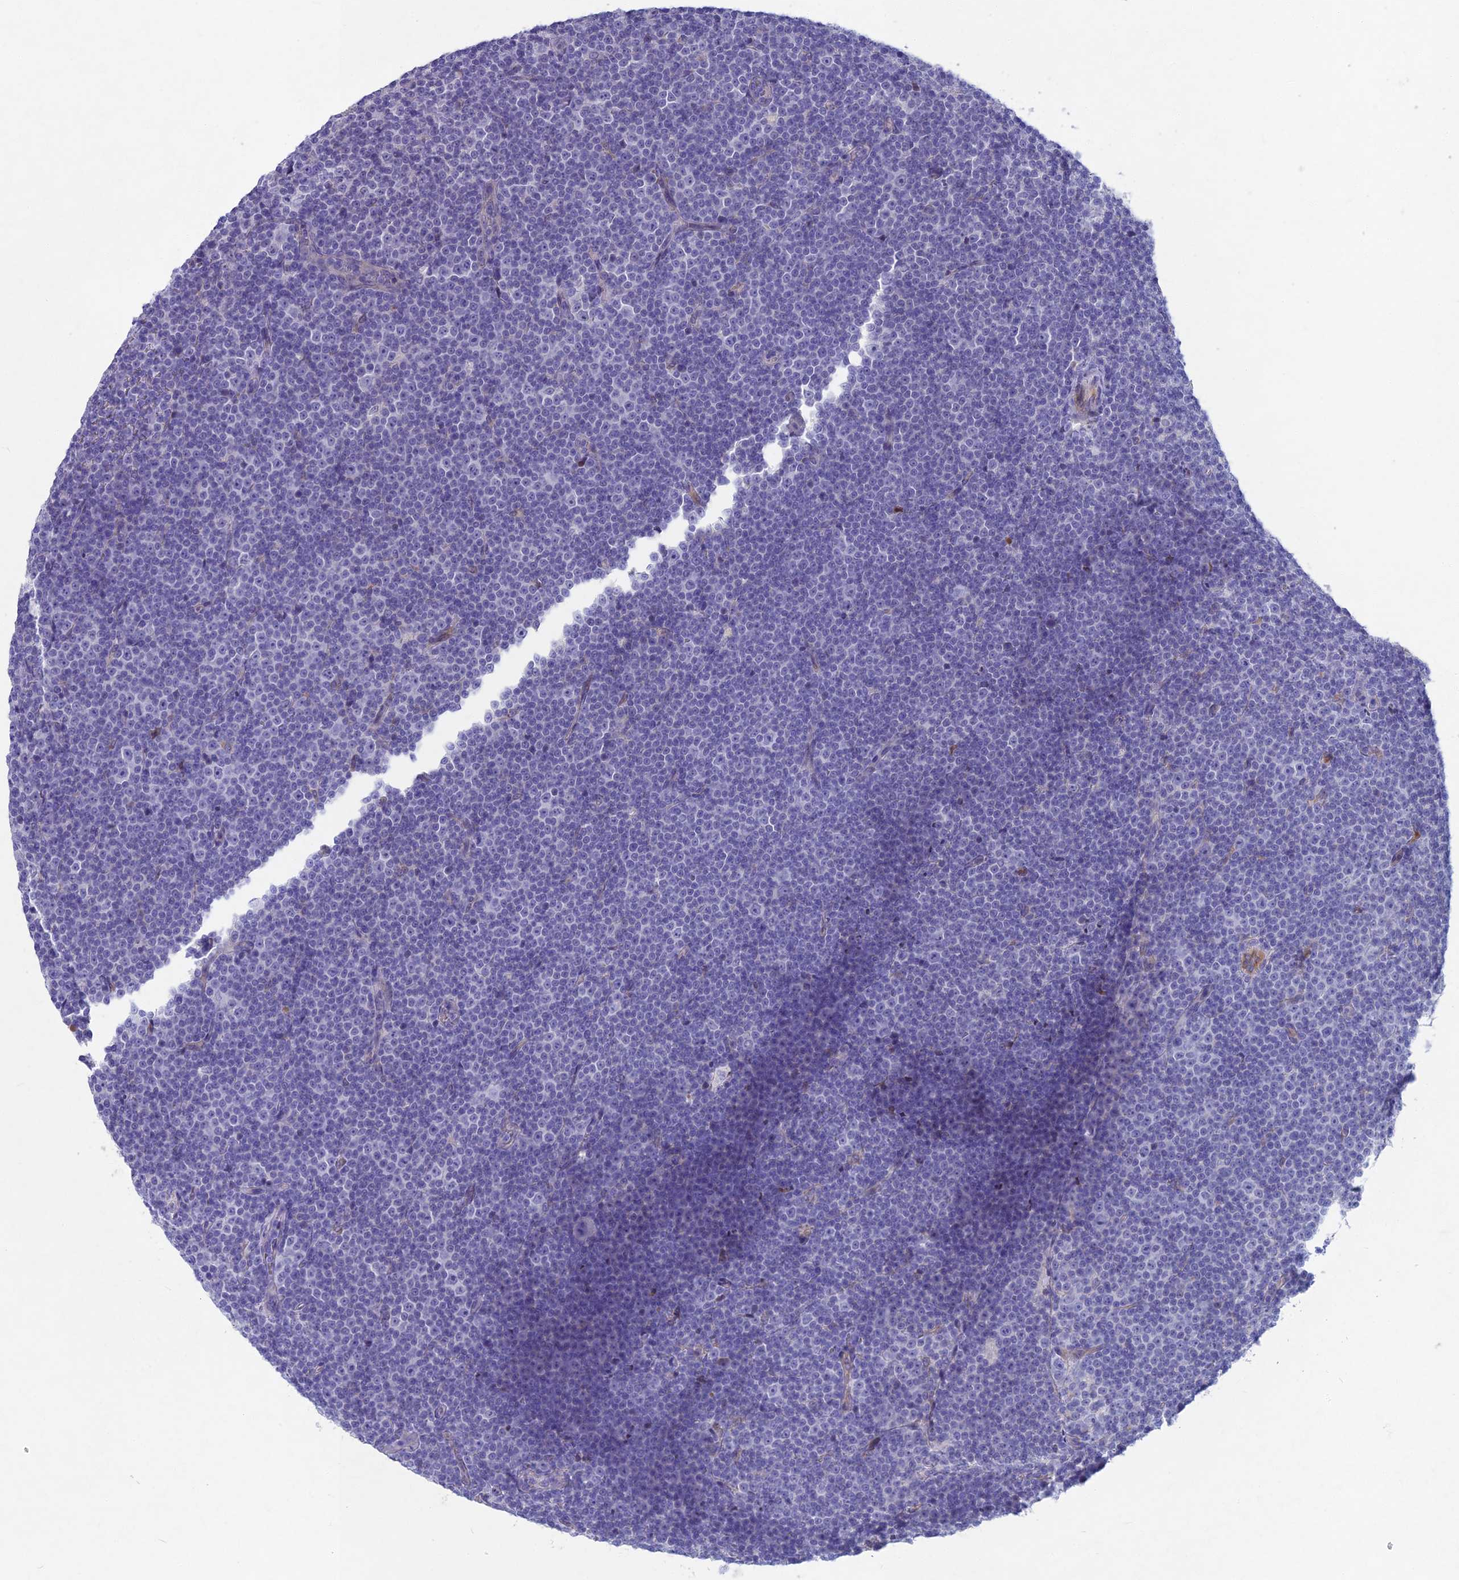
{"staining": {"intensity": "negative", "quantity": "none", "location": "none"}, "tissue": "lymphoma", "cell_type": "Tumor cells", "image_type": "cancer", "snomed": [{"axis": "morphology", "description": "Malignant lymphoma, non-Hodgkin's type, Low grade"}, {"axis": "topography", "description": "Lymph node"}], "caption": "IHC histopathology image of malignant lymphoma, non-Hodgkin's type (low-grade) stained for a protein (brown), which displays no staining in tumor cells.", "gene": "SNAP91", "patient": {"sex": "female", "age": 67}}